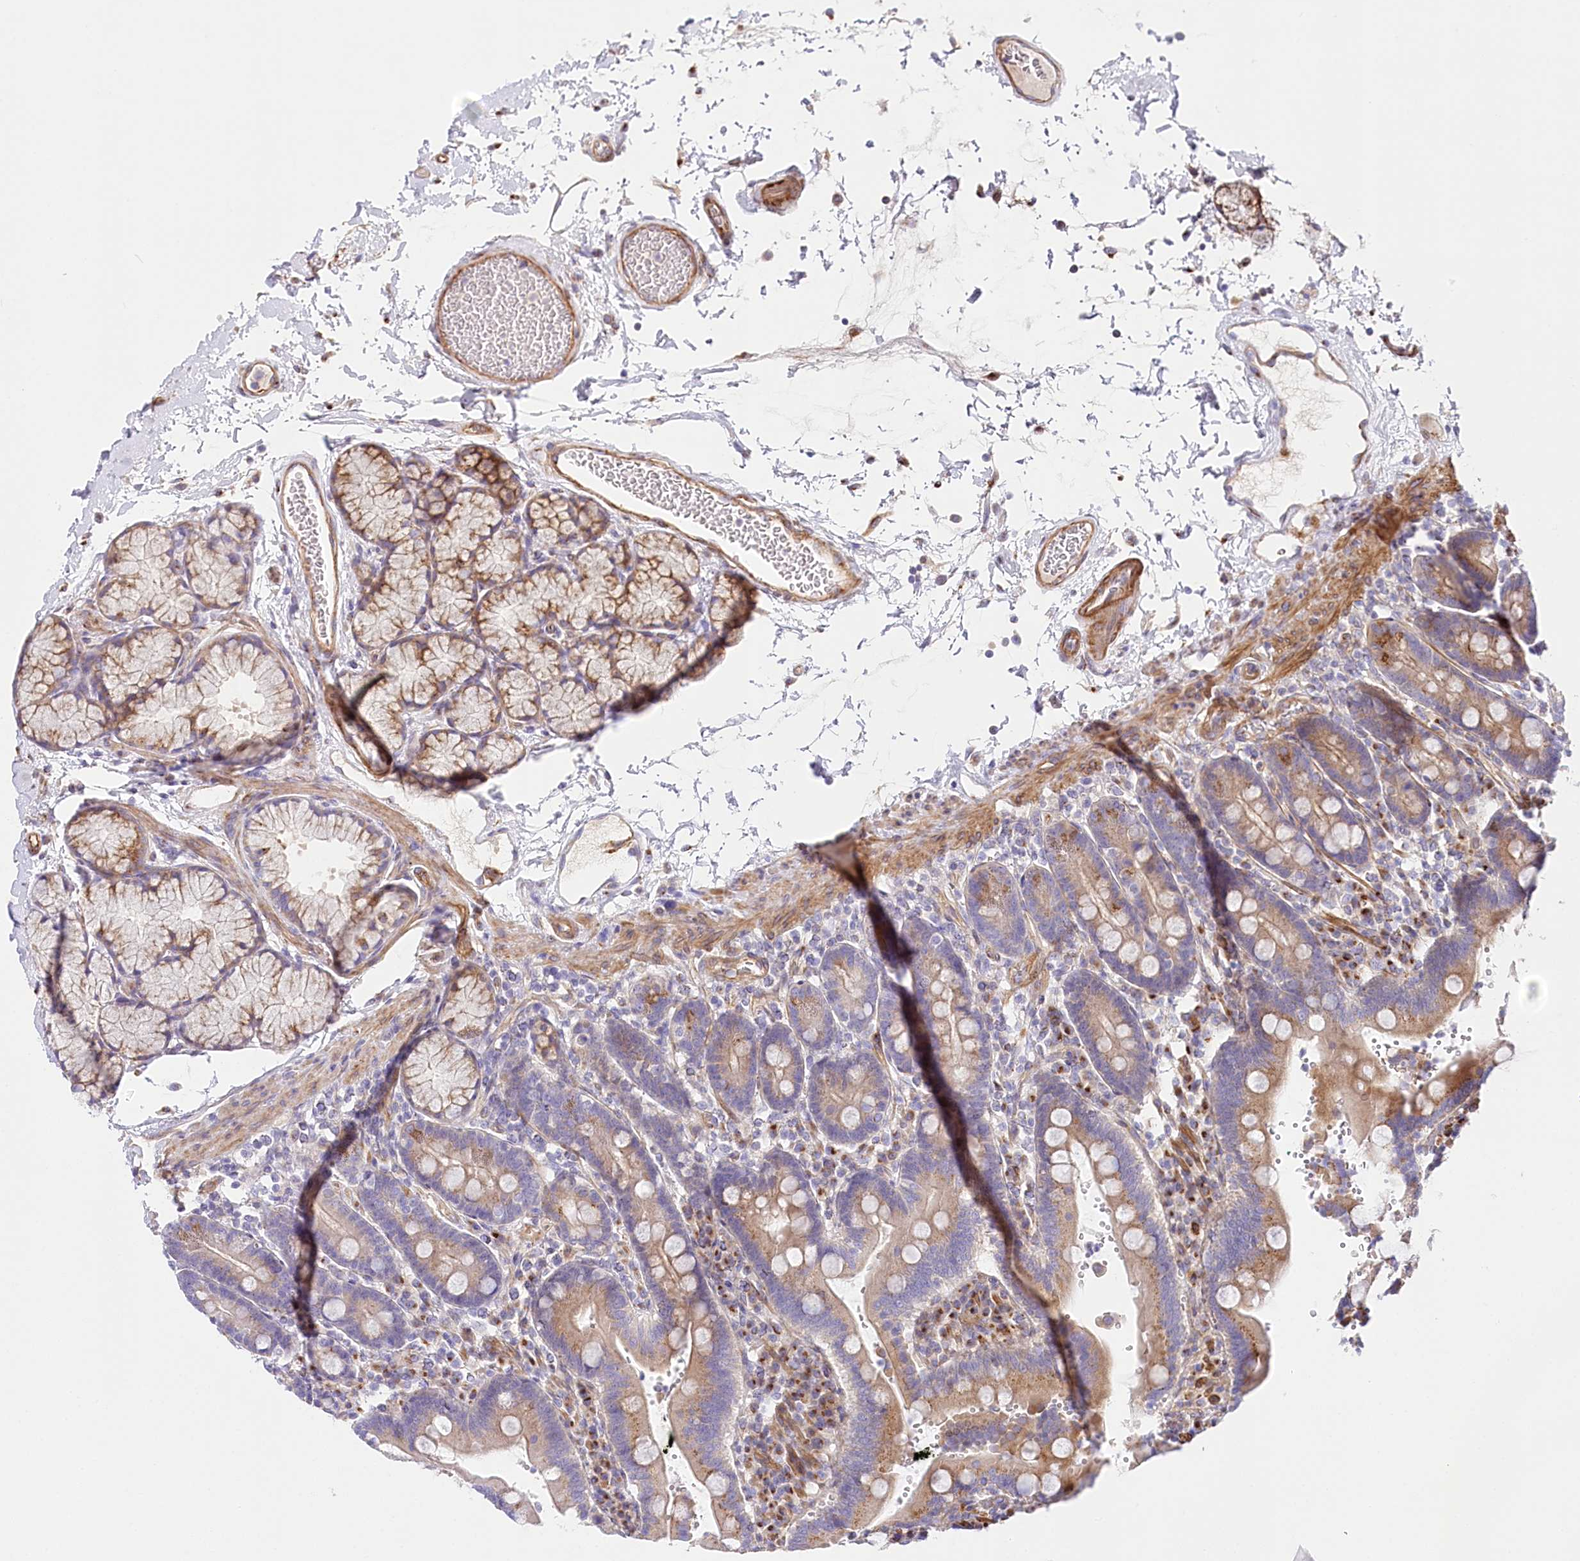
{"staining": {"intensity": "moderate", "quantity": ">75%", "location": "cytoplasmic/membranous"}, "tissue": "duodenum", "cell_type": "Glandular cells", "image_type": "normal", "snomed": [{"axis": "morphology", "description": "Normal tissue, NOS"}, {"axis": "topography", "description": "Small intestine, NOS"}], "caption": "Protein analysis of unremarkable duodenum displays moderate cytoplasmic/membranous staining in about >75% of glandular cells.", "gene": "ABRAXAS2", "patient": {"sex": "female", "age": 71}}